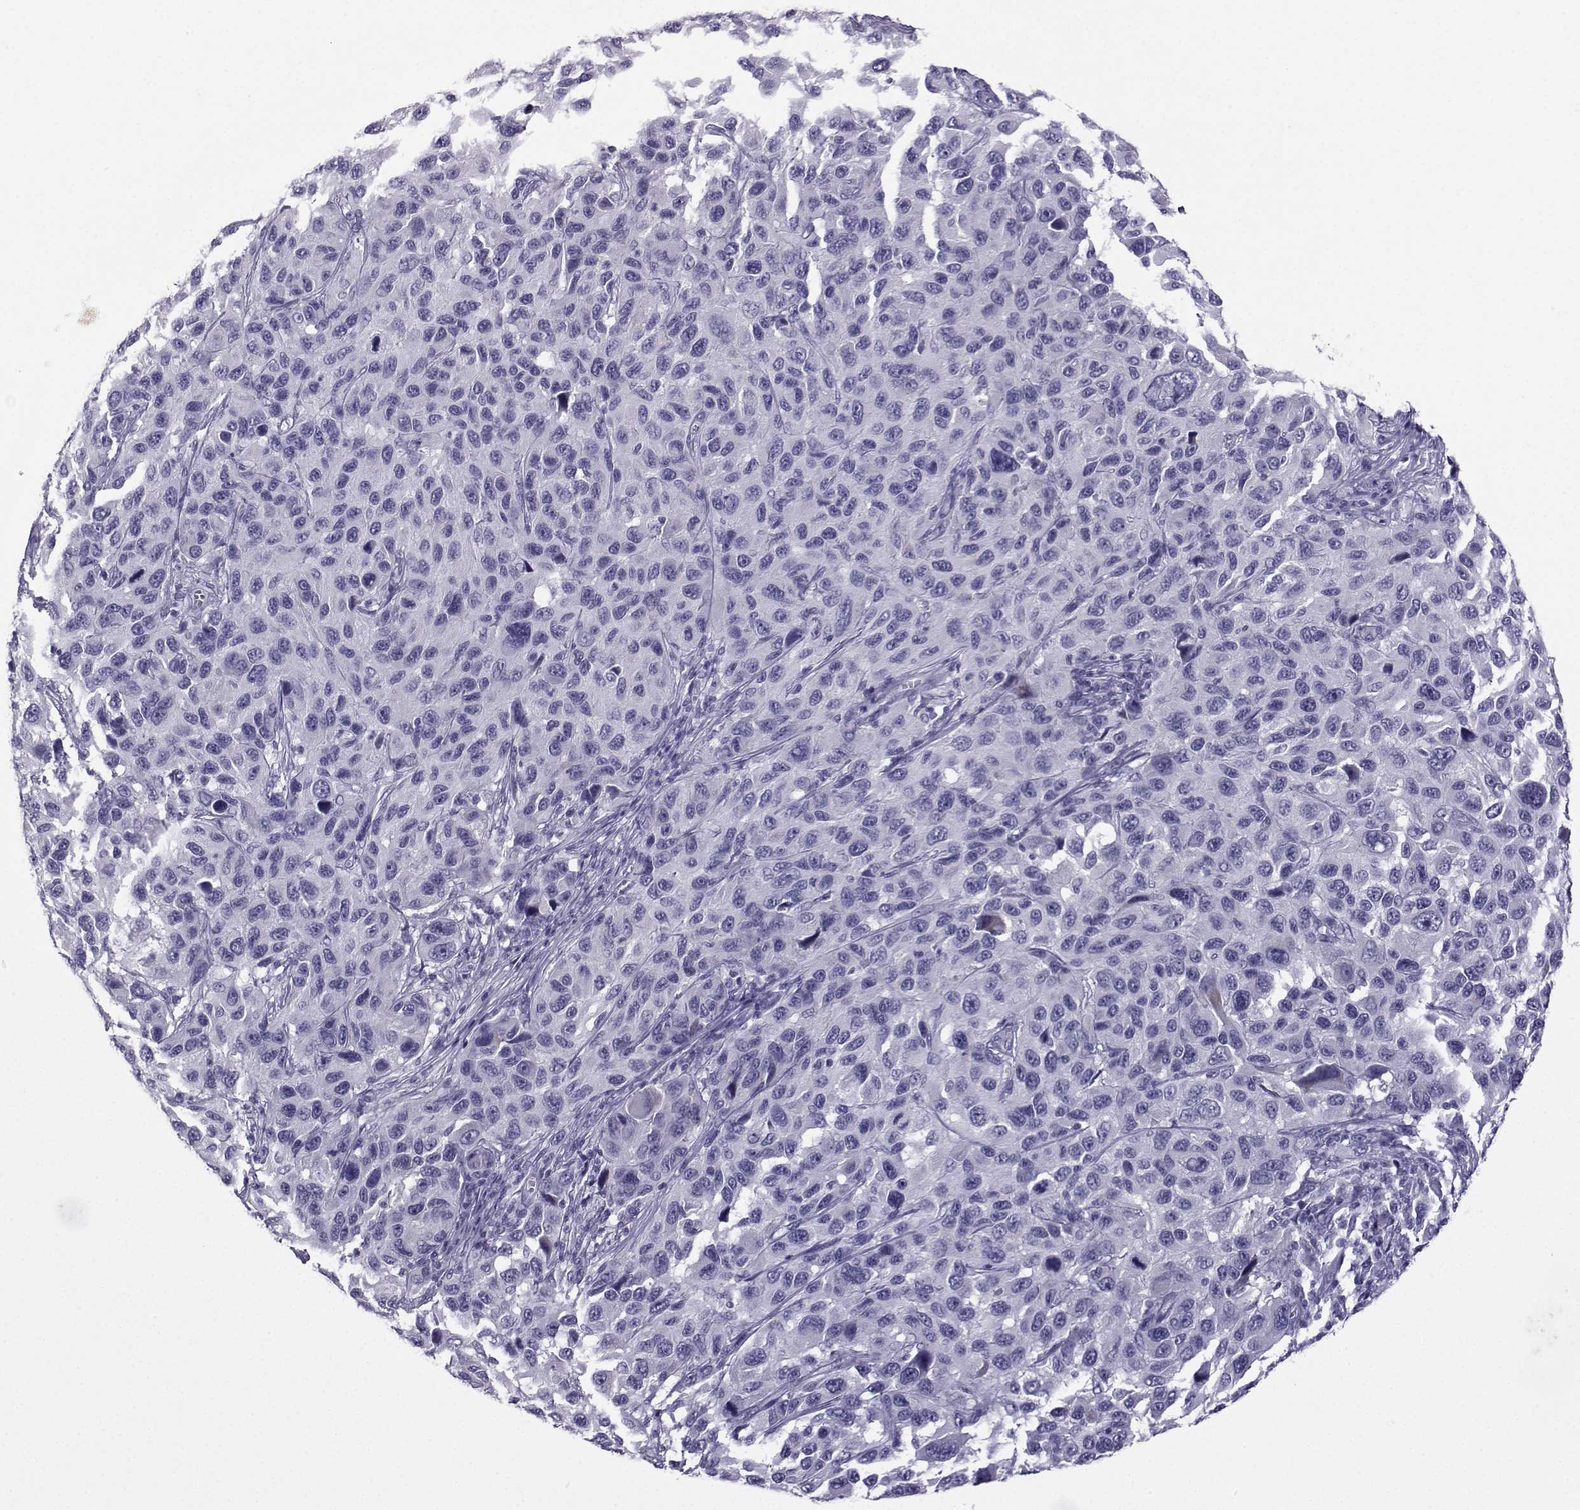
{"staining": {"intensity": "negative", "quantity": "none", "location": "none"}, "tissue": "melanoma", "cell_type": "Tumor cells", "image_type": "cancer", "snomed": [{"axis": "morphology", "description": "Malignant melanoma, NOS"}, {"axis": "topography", "description": "Skin"}], "caption": "Image shows no significant protein expression in tumor cells of malignant melanoma.", "gene": "ARMC2", "patient": {"sex": "male", "age": 53}}